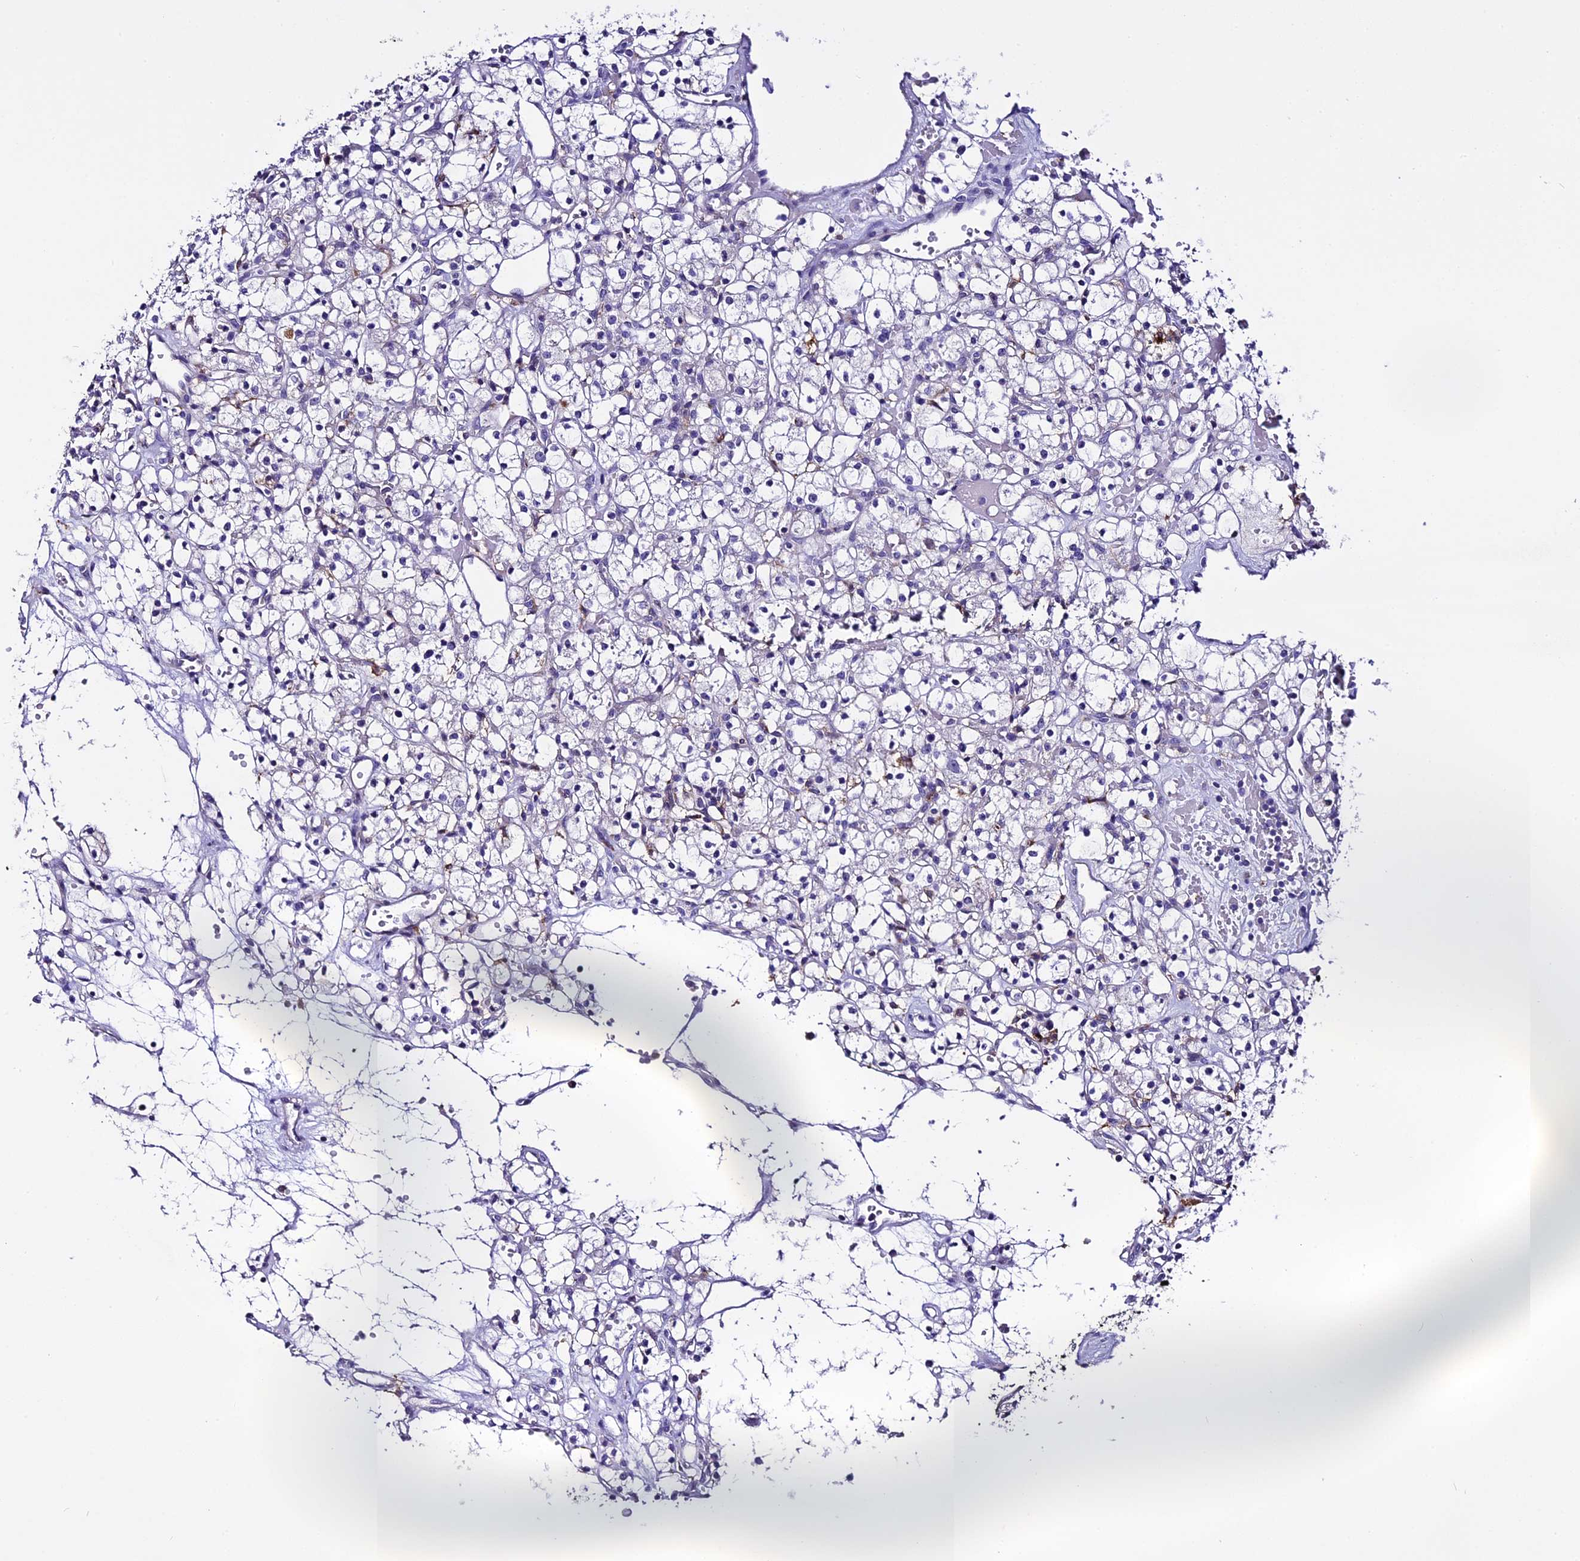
{"staining": {"intensity": "negative", "quantity": "none", "location": "none"}, "tissue": "renal cancer", "cell_type": "Tumor cells", "image_type": "cancer", "snomed": [{"axis": "morphology", "description": "Adenocarcinoma, NOS"}, {"axis": "topography", "description": "Kidney"}], "caption": "High power microscopy image of an immunohistochemistry histopathology image of renal cancer, revealing no significant expression in tumor cells.", "gene": "NOD2", "patient": {"sex": "female", "age": 59}}